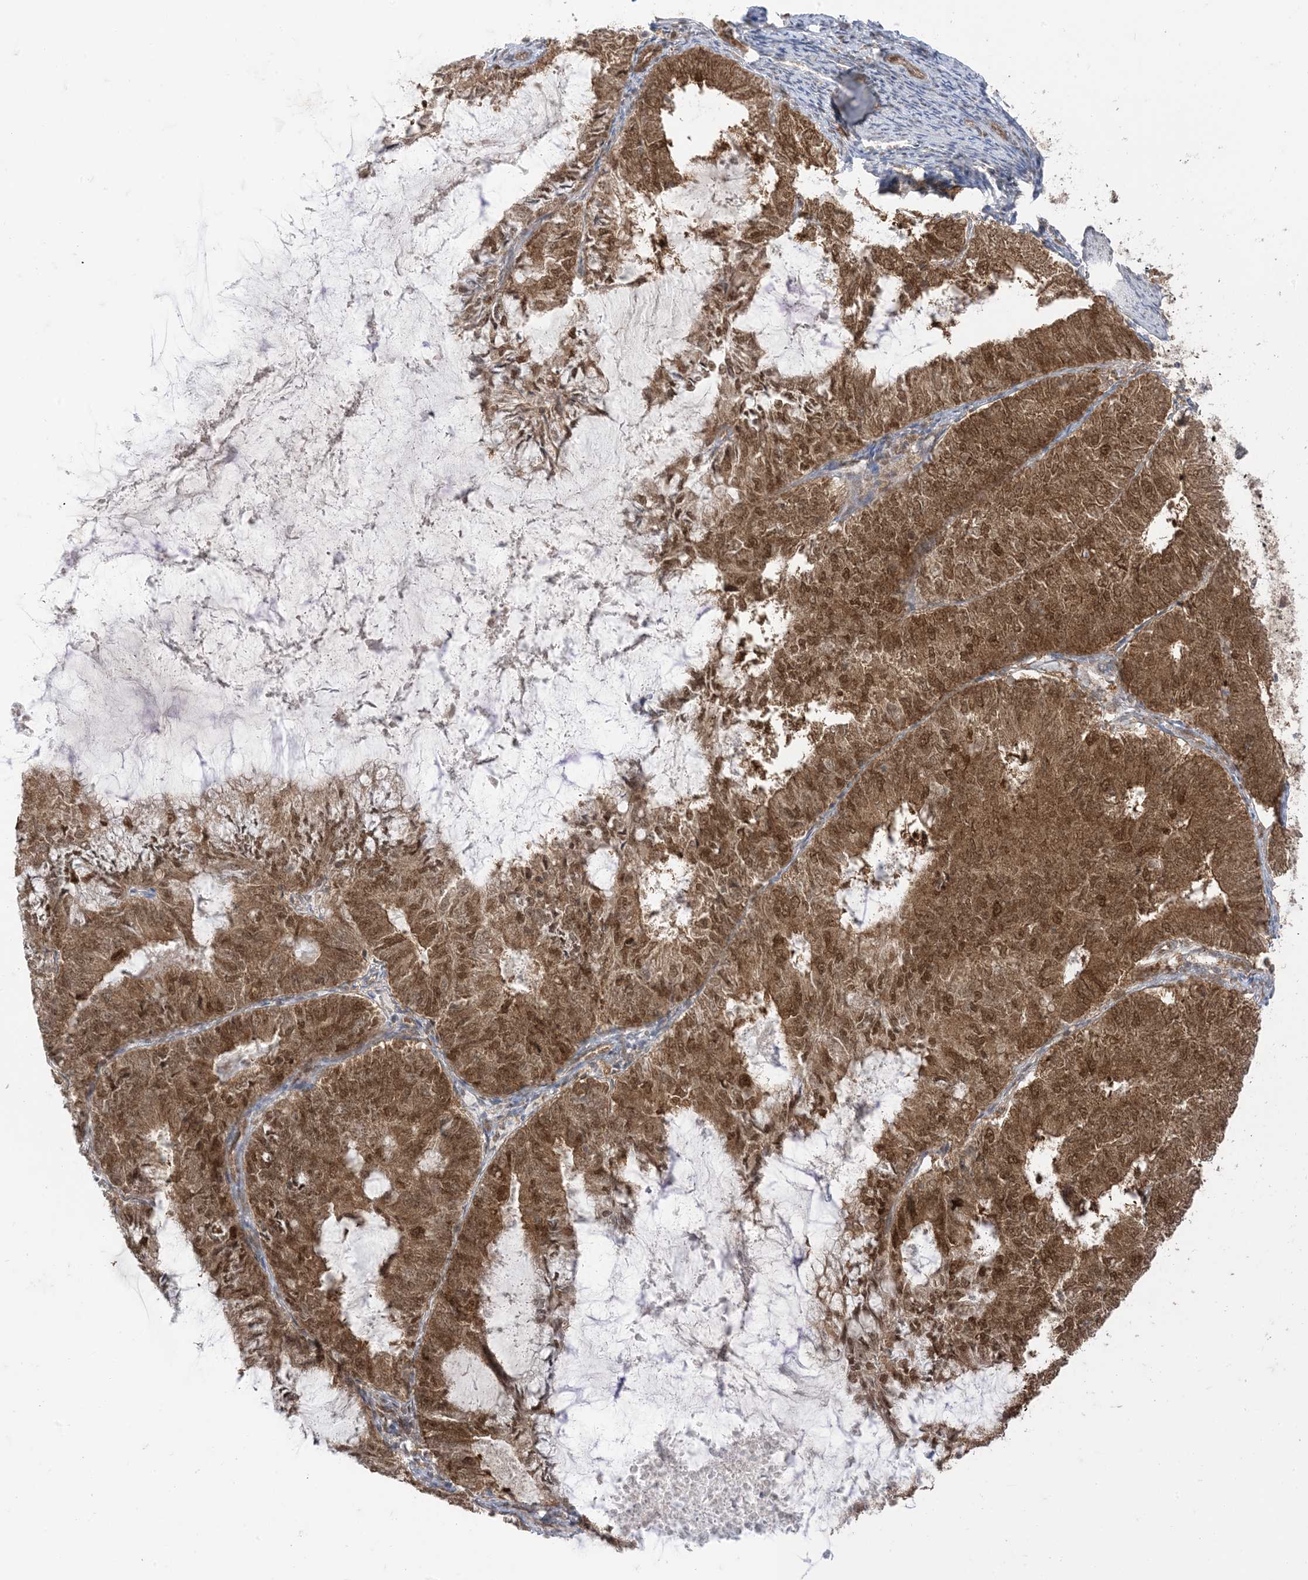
{"staining": {"intensity": "strong", "quantity": ">75%", "location": "cytoplasmic/membranous,nuclear"}, "tissue": "endometrial cancer", "cell_type": "Tumor cells", "image_type": "cancer", "snomed": [{"axis": "morphology", "description": "Adenocarcinoma, NOS"}, {"axis": "topography", "description": "Endometrium"}], "caption": "Endometrial cancer stained with immunohistochemistry reveals strong cytoplasmic/membranous and nuclear positivity in approximately >75% of tumor cells.", "gene": "PTPA", "patient": {"sex": "female", "age": 57}}